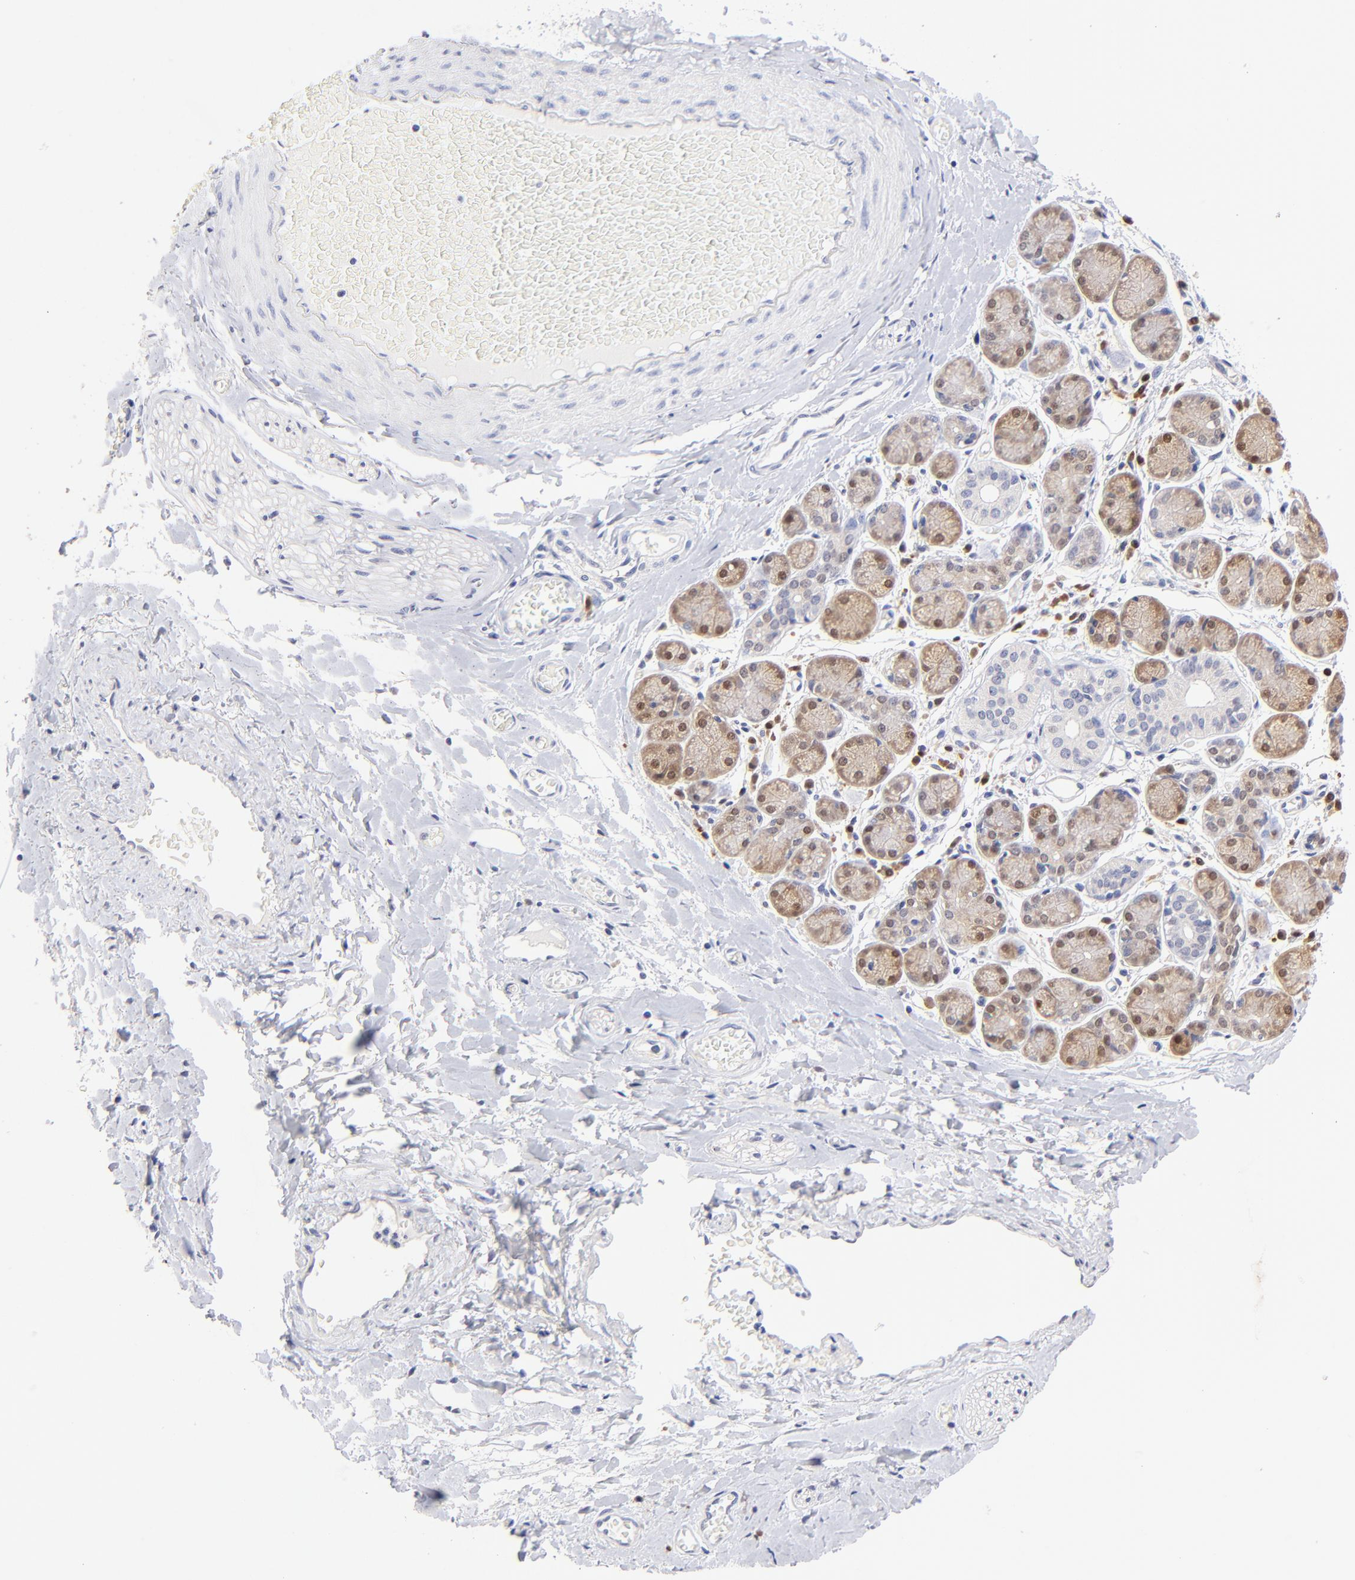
{"staining": {"intensity": "moderate", "quantity": "25%-75%", "location": "cytoplasmic/membranous,nuclear"}, "tissue": "salivary gland", "cell_type": "Glandular cells", "image_type": "normal", "snomed": [{"axis": "morphology", "description": "Normal tissue, NOS"}, {"axis": "topography", "description": "Salivary gland"}], "caption": "This is a photomicrograph of immunohistochemistry staining of benign salivary gland, which shows moderate positivity in the cytoplasmic/membranous,nuclear of glandular cells.", "gene": "ZNF155", "patient": {"sex": "female", "age": 24}}